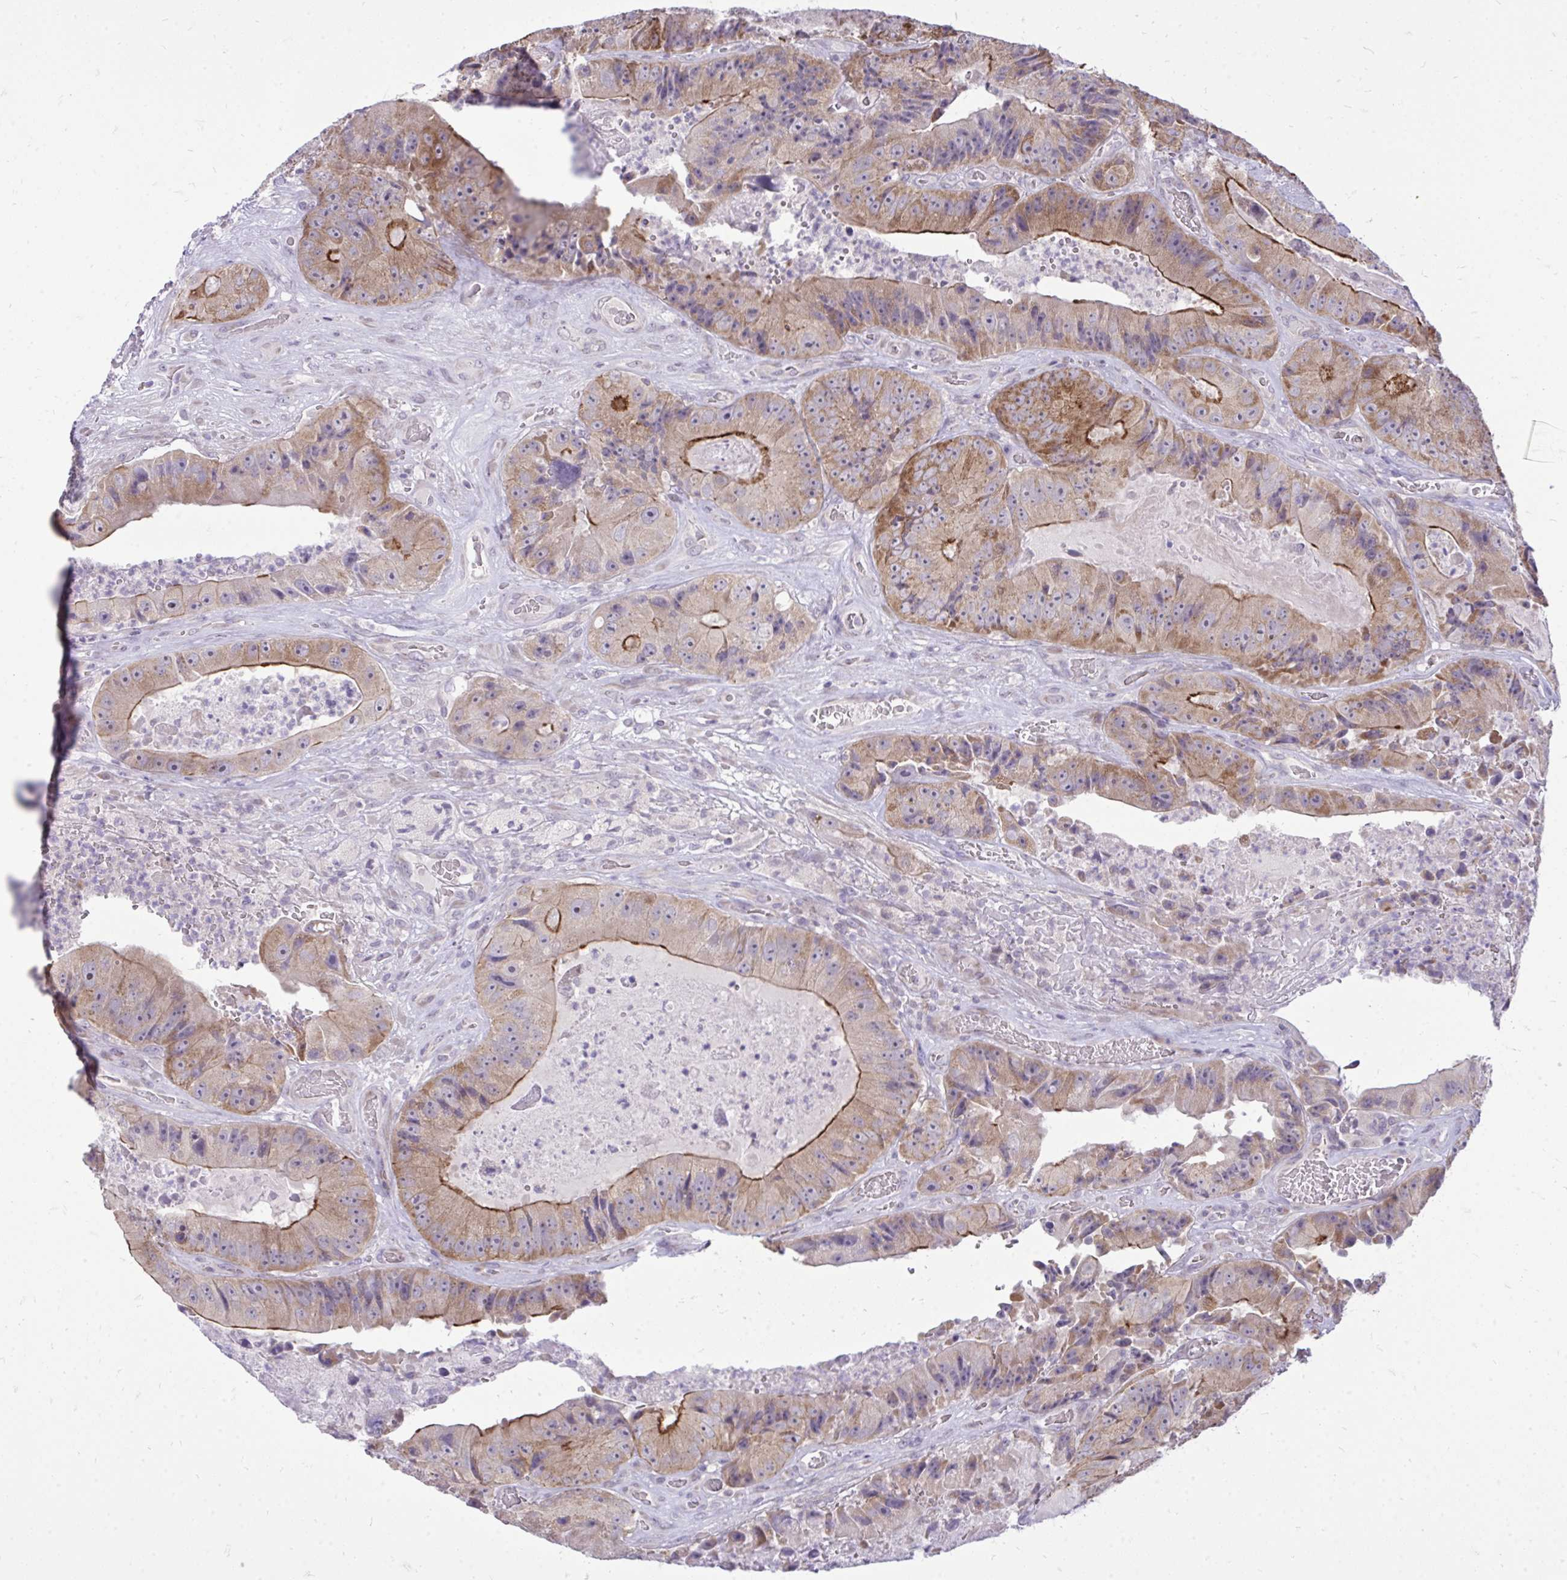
{"staining": {"intensity": "moderate", "quantity": ">75%", "location": "cytoplasmic/membranous"}, "tissue": "colorectal cancer", "cell_type": "Tumor cells", "image_type": "cancer", "snomed": [{"axis": "morphology", "description": "Adenocarcinoma, NOS"}, {"axis": "topography", "description": "Colon"}], "caption": "Adenocarcinoma (colorectal) was stained to show a protein in brown. There is medium levels of moderate cytoplasmic/membranous staining in about >75% of tumor cells. The protein is shown in brown color, while the nuclei are stained blue.", "gene": "SPTBN2", "patient": {"sex": "female", "age": 86}}